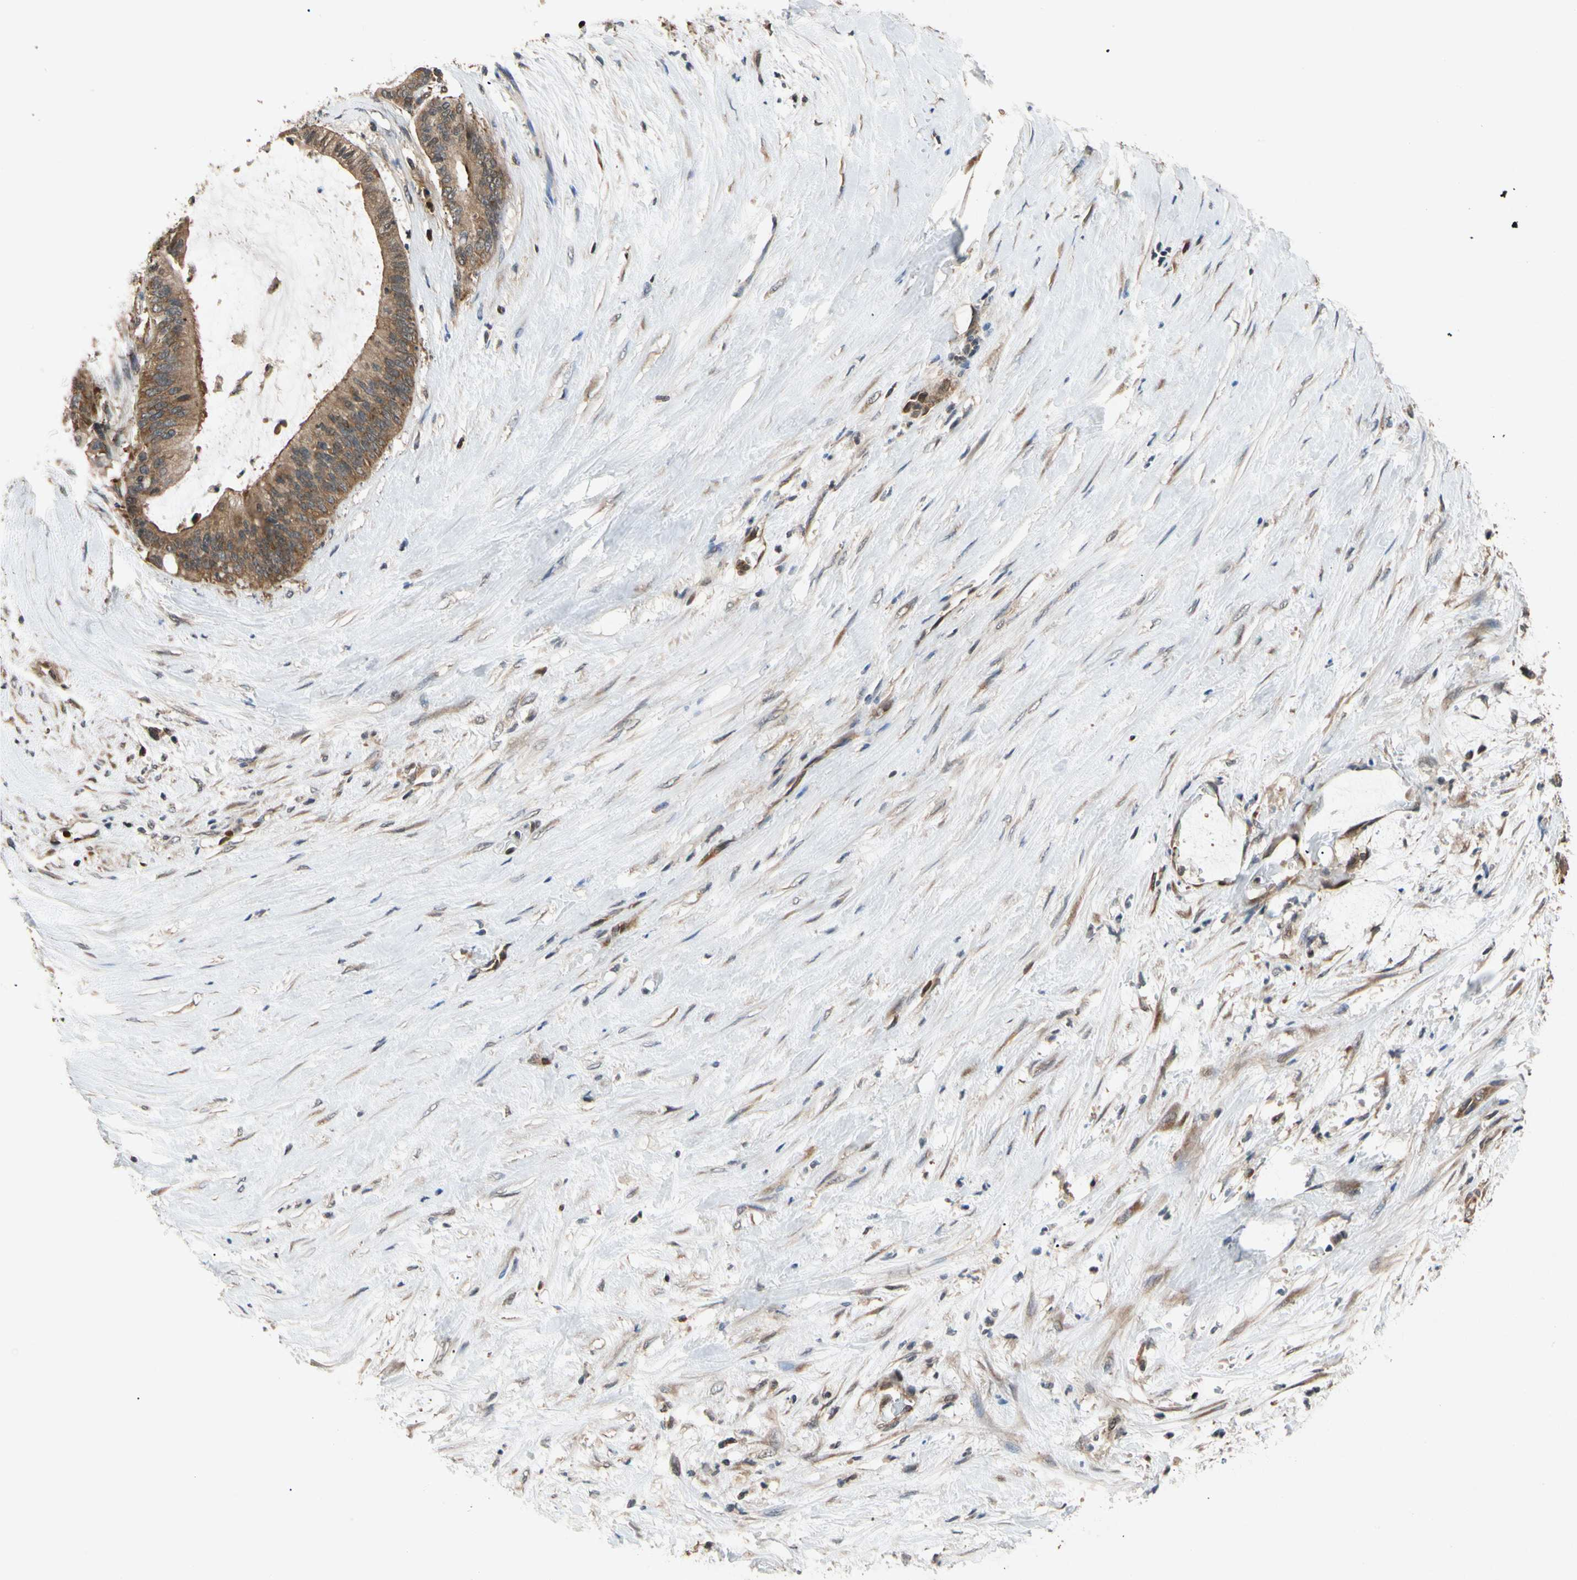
{"staining": {"intensity": "moderate", "quantity": ">75%", "location": "cytoplasmic/membranous"}, "tissue": "liver cancer", "cell_type": "Tumor cells", "image_type": "cancer", "snomed": [{"axis": "morphology", "description": "Cholangiocarcinoma"}, {"axis": "topography", "description": "Liver"}], "caption": "Immunohistochemical staining of liver cancer (cholangiocarcinoma) displays medium levels of moderate cytoplasmic/membranous staining in about >75% of tumor cells.", "gene": "EIF1AX", "patient": {"sex": "female", "age": 73}}